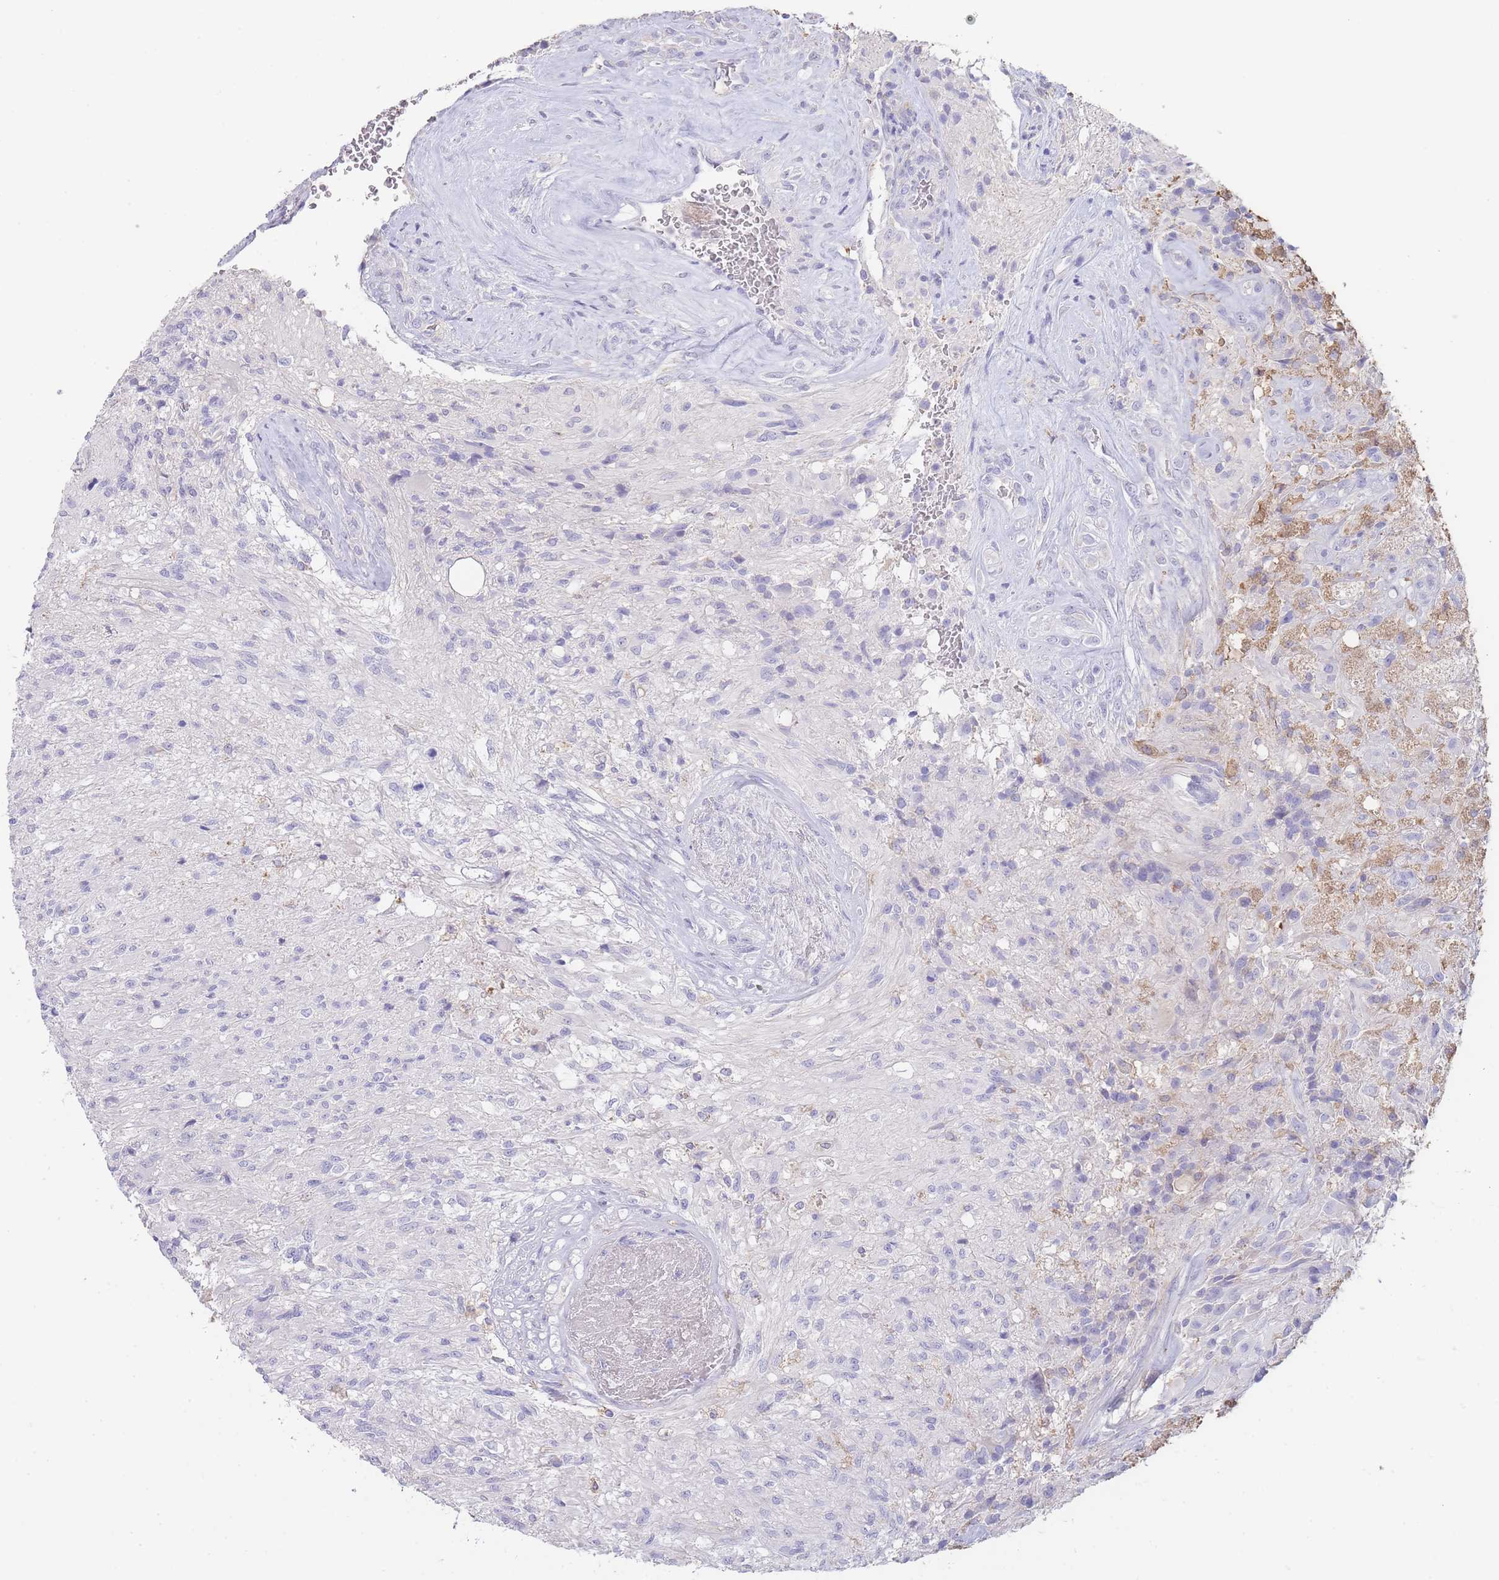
{"staining": {"intensity": "negative", "quantity": "none", "location": "none"}, "tissue": "glioma", "cell_type": "Tumor cells", "image_type": "cancer", "snomed": [{"axis": "morphology", "description": "Glioma, malignant, High grade"}, {"axis": "topography", "description": "Brain"}], "caption": "A histopathology image of human high-grade glioma (malignant) is negative for staining in tumor cells. (DAB (3,3'-diaminobenzidine) immunohistochemistry, high magnification).", "gene": "CD37", "patient": {"sex": "male", "age": 56}}